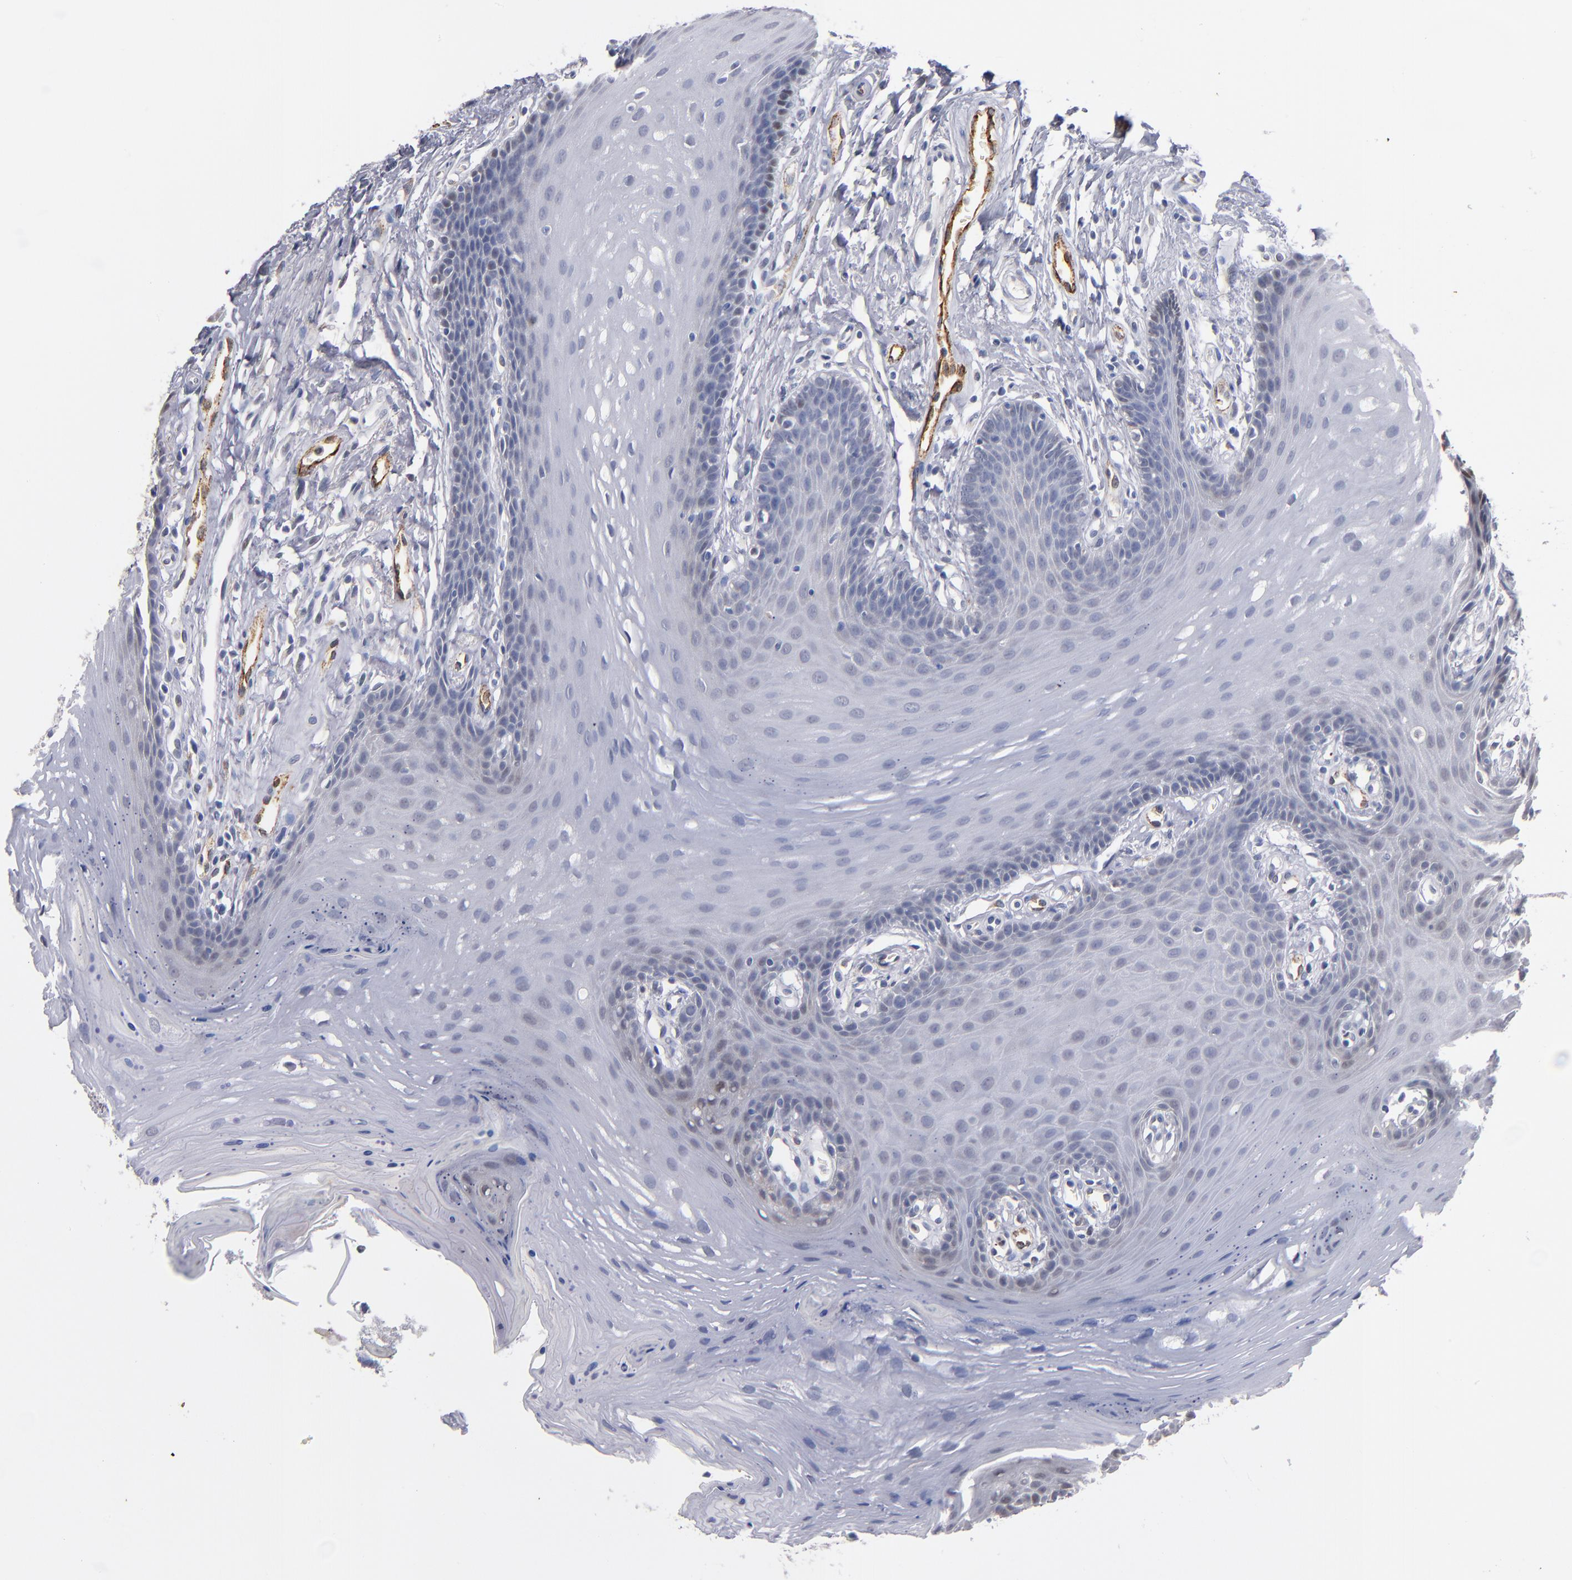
{"staining": {"intensity": "negative", "quantity": "none", "location": "none"}, "tissue": "oral mucosa", "cell_type": "Squamous epithelial cells", "image_type": "normal", "snomed": [{"axis": "morphology", "description": "Normal tissue, NOS"}, {"axis": "topography", "description": "Oral tissue"}], "caption": "Immunohistochemistry micrograph of unremarkable human oral mucosa stained for a protein (brown), which demonstrates no positivity in squamous epithelial cells. (Stains: DAB immunohistochemistry (IHC) with hematoxylin counter stain, Microscopy: brightfield microscopy at high magnification).", "gene": "SELP", "patient": {"sex": "male", "age": 62}}